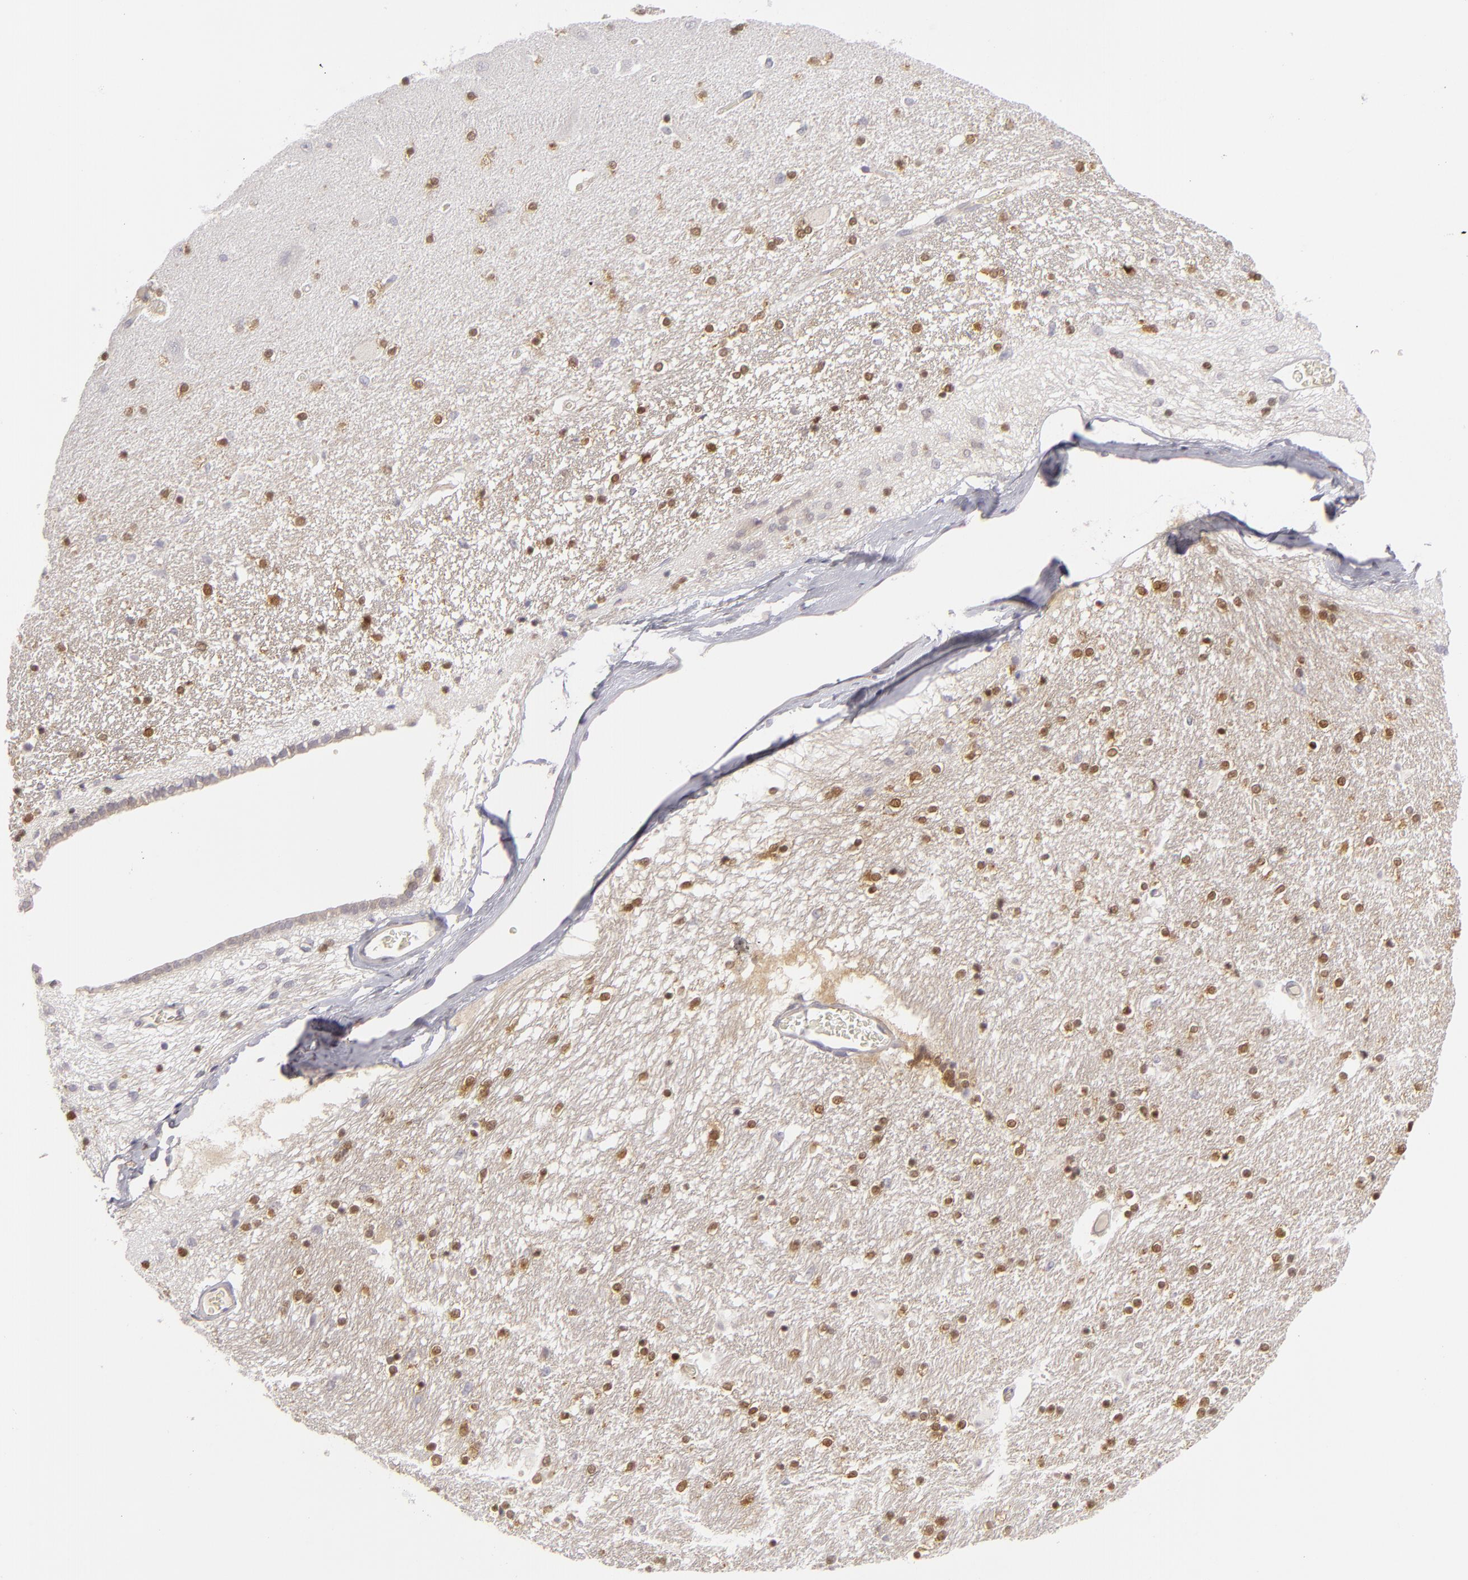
{"staining": {"intensity": "moderate", "quantity": ">75%", "location": "nuclear"}, "tissue": "hippocampus", "cell_type": "Glial cells", "image_type": "normal", "snomed": [{"axis": "morphology", "description": "Normal tissue, NOS"}, {"axis": "topography", "description": "Hippocampus"}], "caption": "Brown immunohistochemical staining in unremarkable hippocampus displays moderate nuclear staining in approximately >75% of glial cells.", "gene": "EFS", "patient": {"sex": "female", "age": 54}}